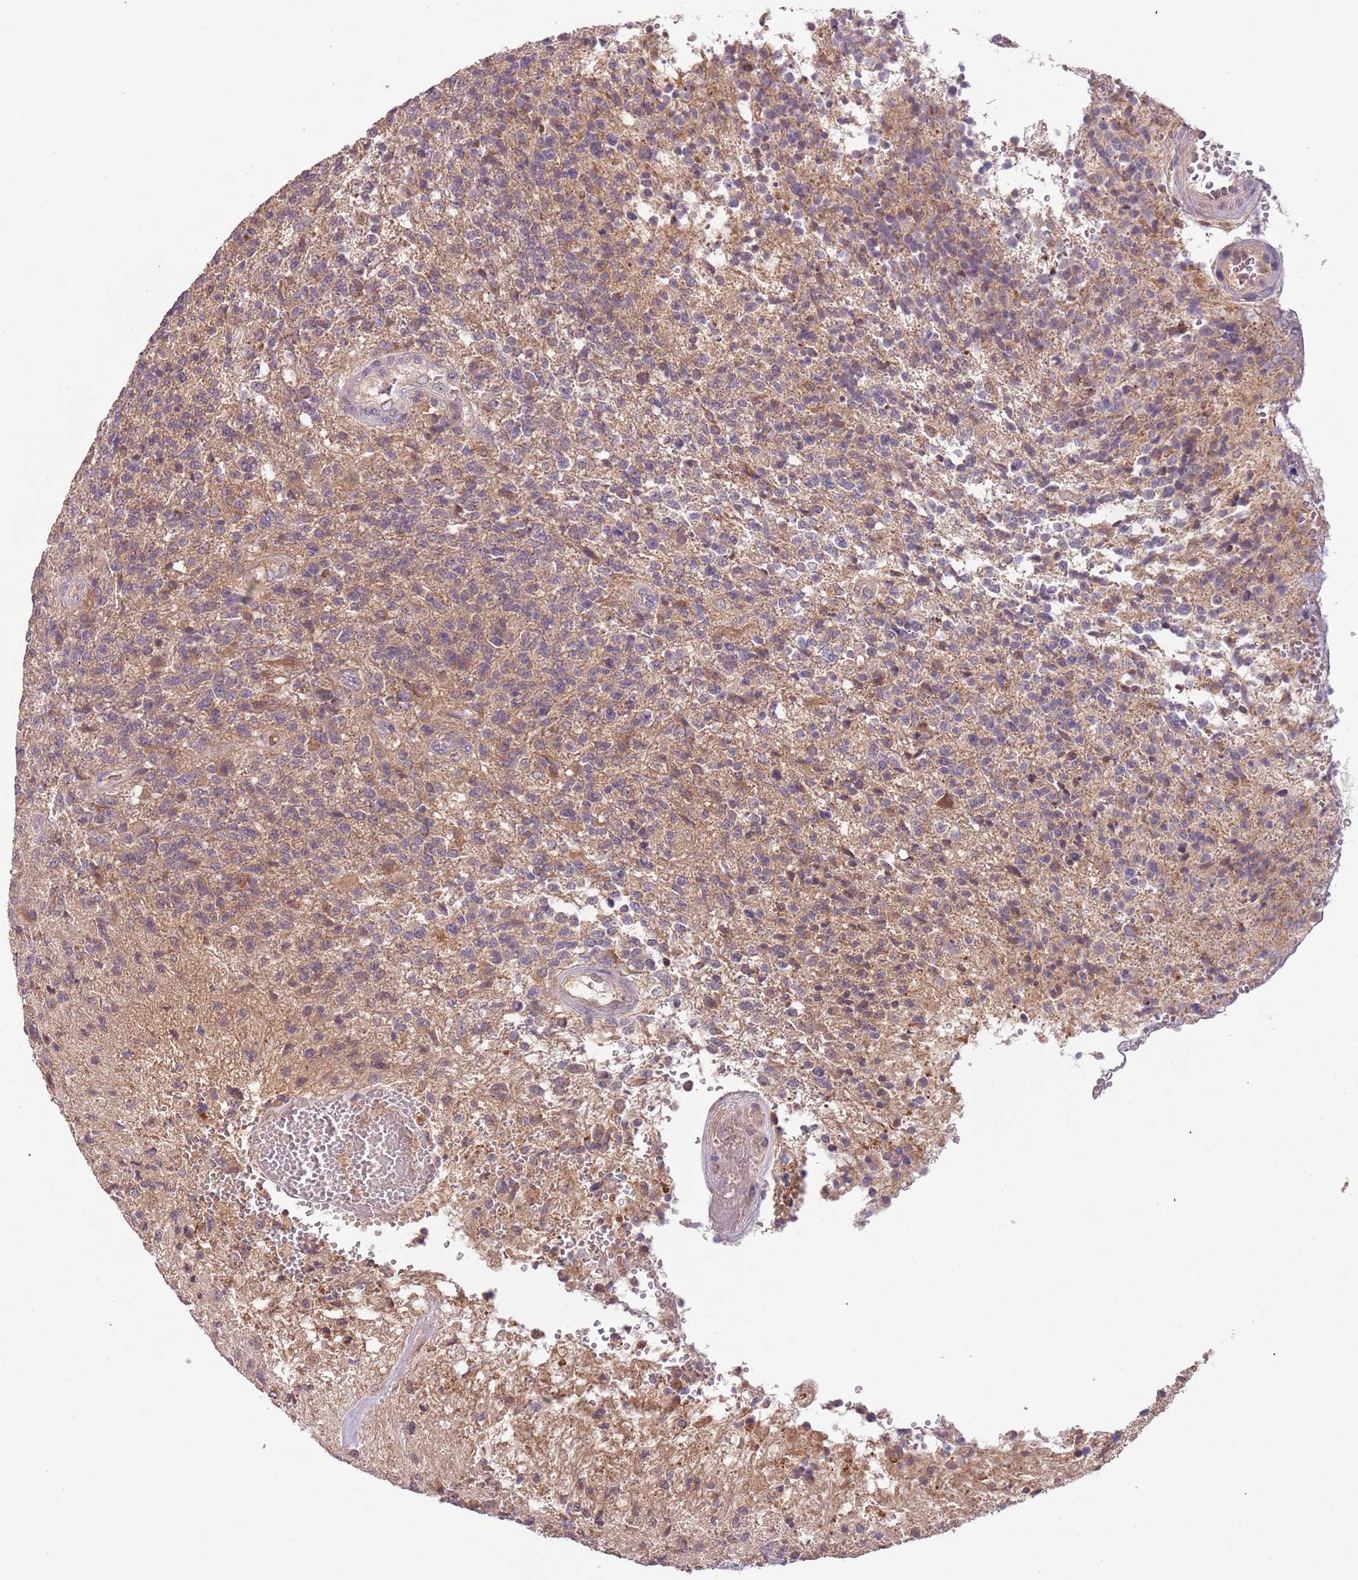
{"staining": {"intensity": "moderate", "quantity": ">75%", "location": "cytoplasmic/membranous"}, "tissue": "glioma", "cell_type": "Tumor cells", "image_type": "cancer", "snomed": [{"axis": "morphology", "description": "Glioma, malignant, High grade"}, {"axis": "topography", "description": "Brain"}], "caption": "The image shows a brown stain indicating the presence of a protein in the cytoplasmic/membranous of tumor cells in glioma.", "gene": "FECH", "patient": {"sex": "male", "age": 56}}